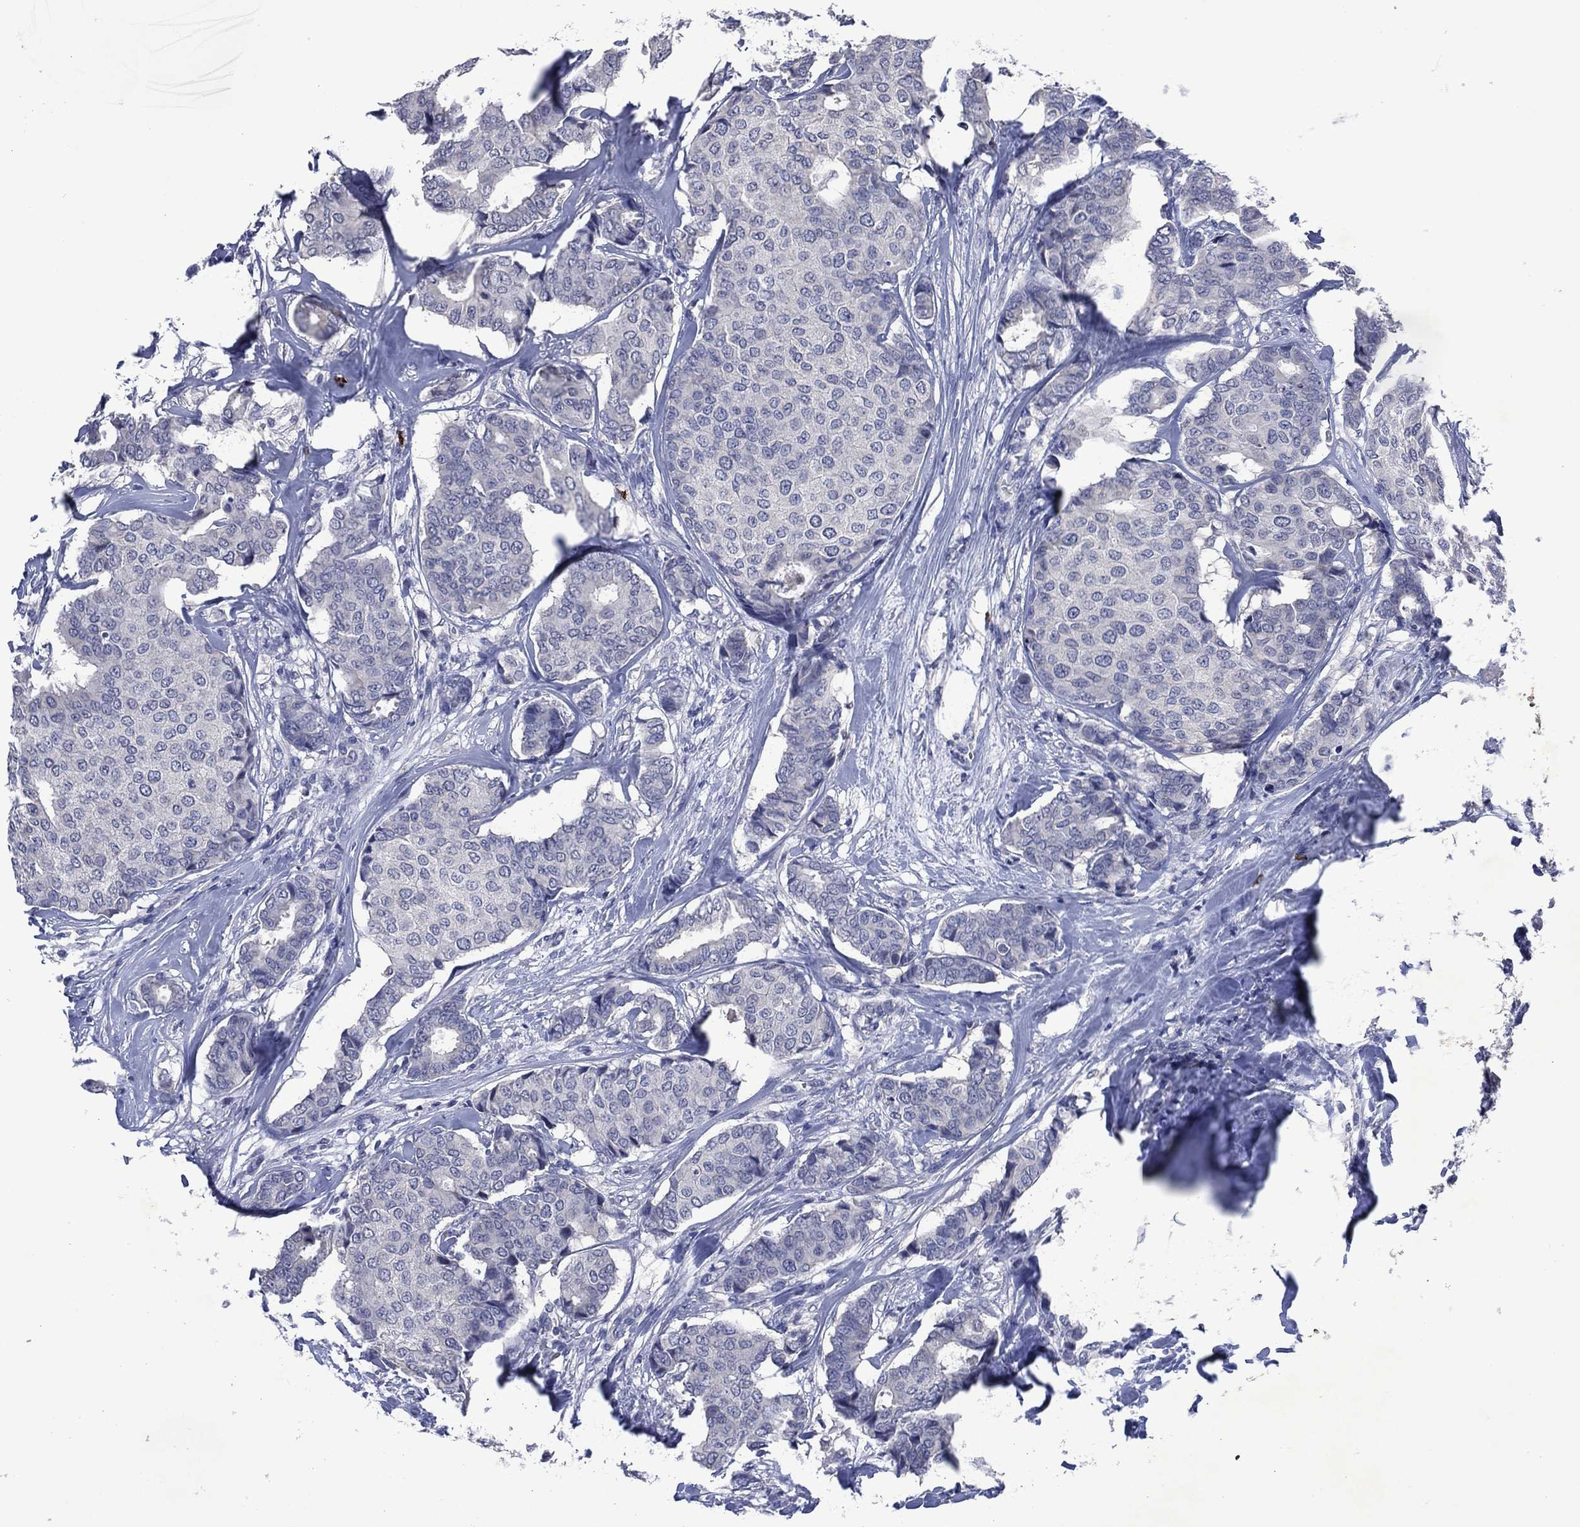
{"staining": {"intensity": "negative", "quantity": "none", "location": "none"}, "tissue": "breast cancer", "cell_type": "Tumor cells", "image_type": "cancer", "snomed": [{"axis": "morphology", "description": "Duct carcinoma"}, {"axis": "topography", "description": "Breast"}], "caption": "Immunohistochemistry (IHC) histopathology image of breast invasive ductal carcinoma stained for a protein (brown), which displays no positivity in tumor cells.", "gene": "USP26", "patient": {"sex": "female", "age": 75}}